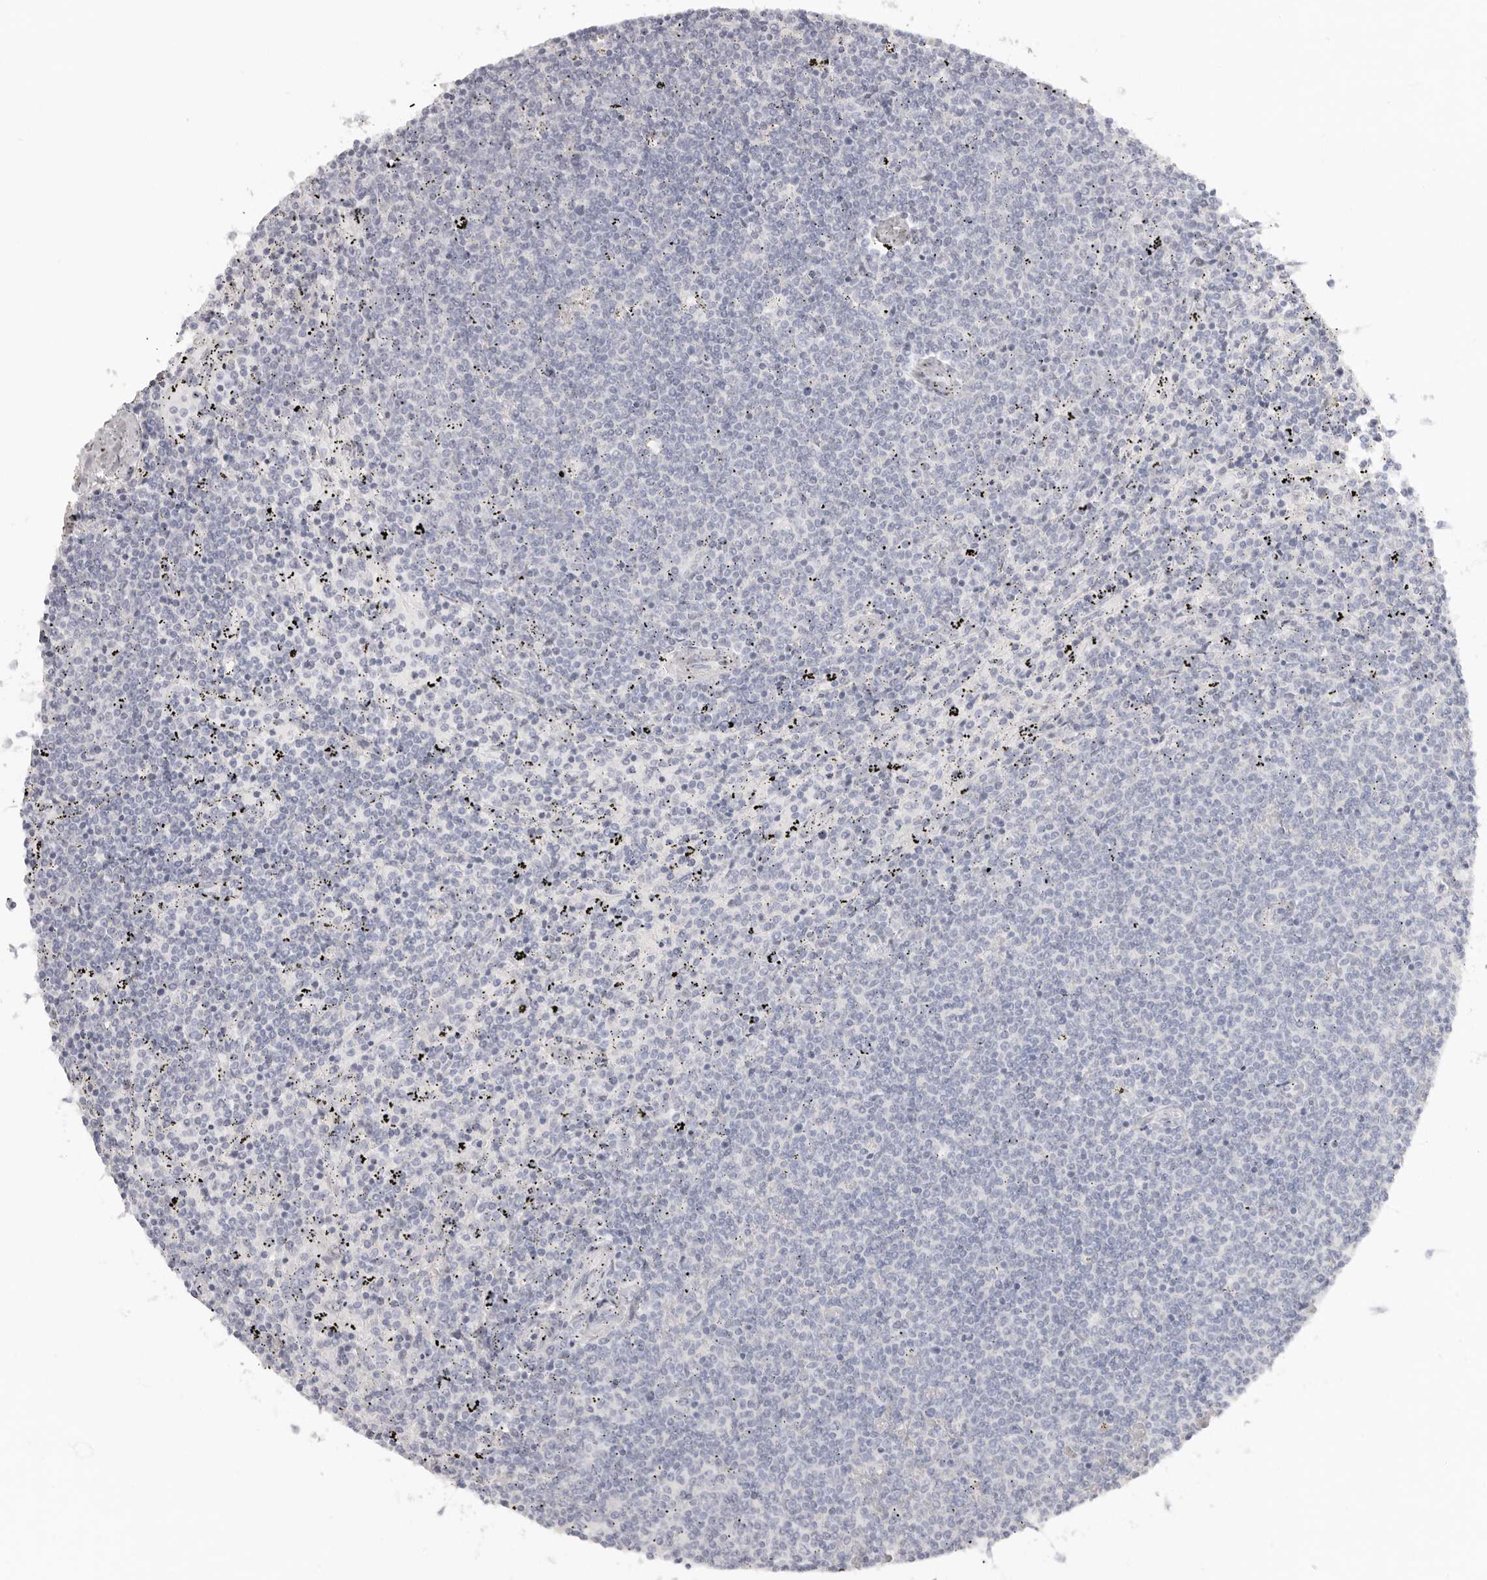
{"staining": {"intensity": "negative", "quantity": "none", "location": "none"}, "tissue": "lymphoma", "cell_type": "Tumor cells", "image_type": "cancer", "snomed": [{"axis": "morphology", "description": "Malignant lymphoma, non-Hodgkin's type, Low grade"}, {"axis": "topography", "description": "Spleen"}], "caption": "This is a micrograph of IHC staining of lymphoma, which shows no positivity in tumor cells.", "gene": "RXFP1", "patient": {"sex": "female", "age": 50}}